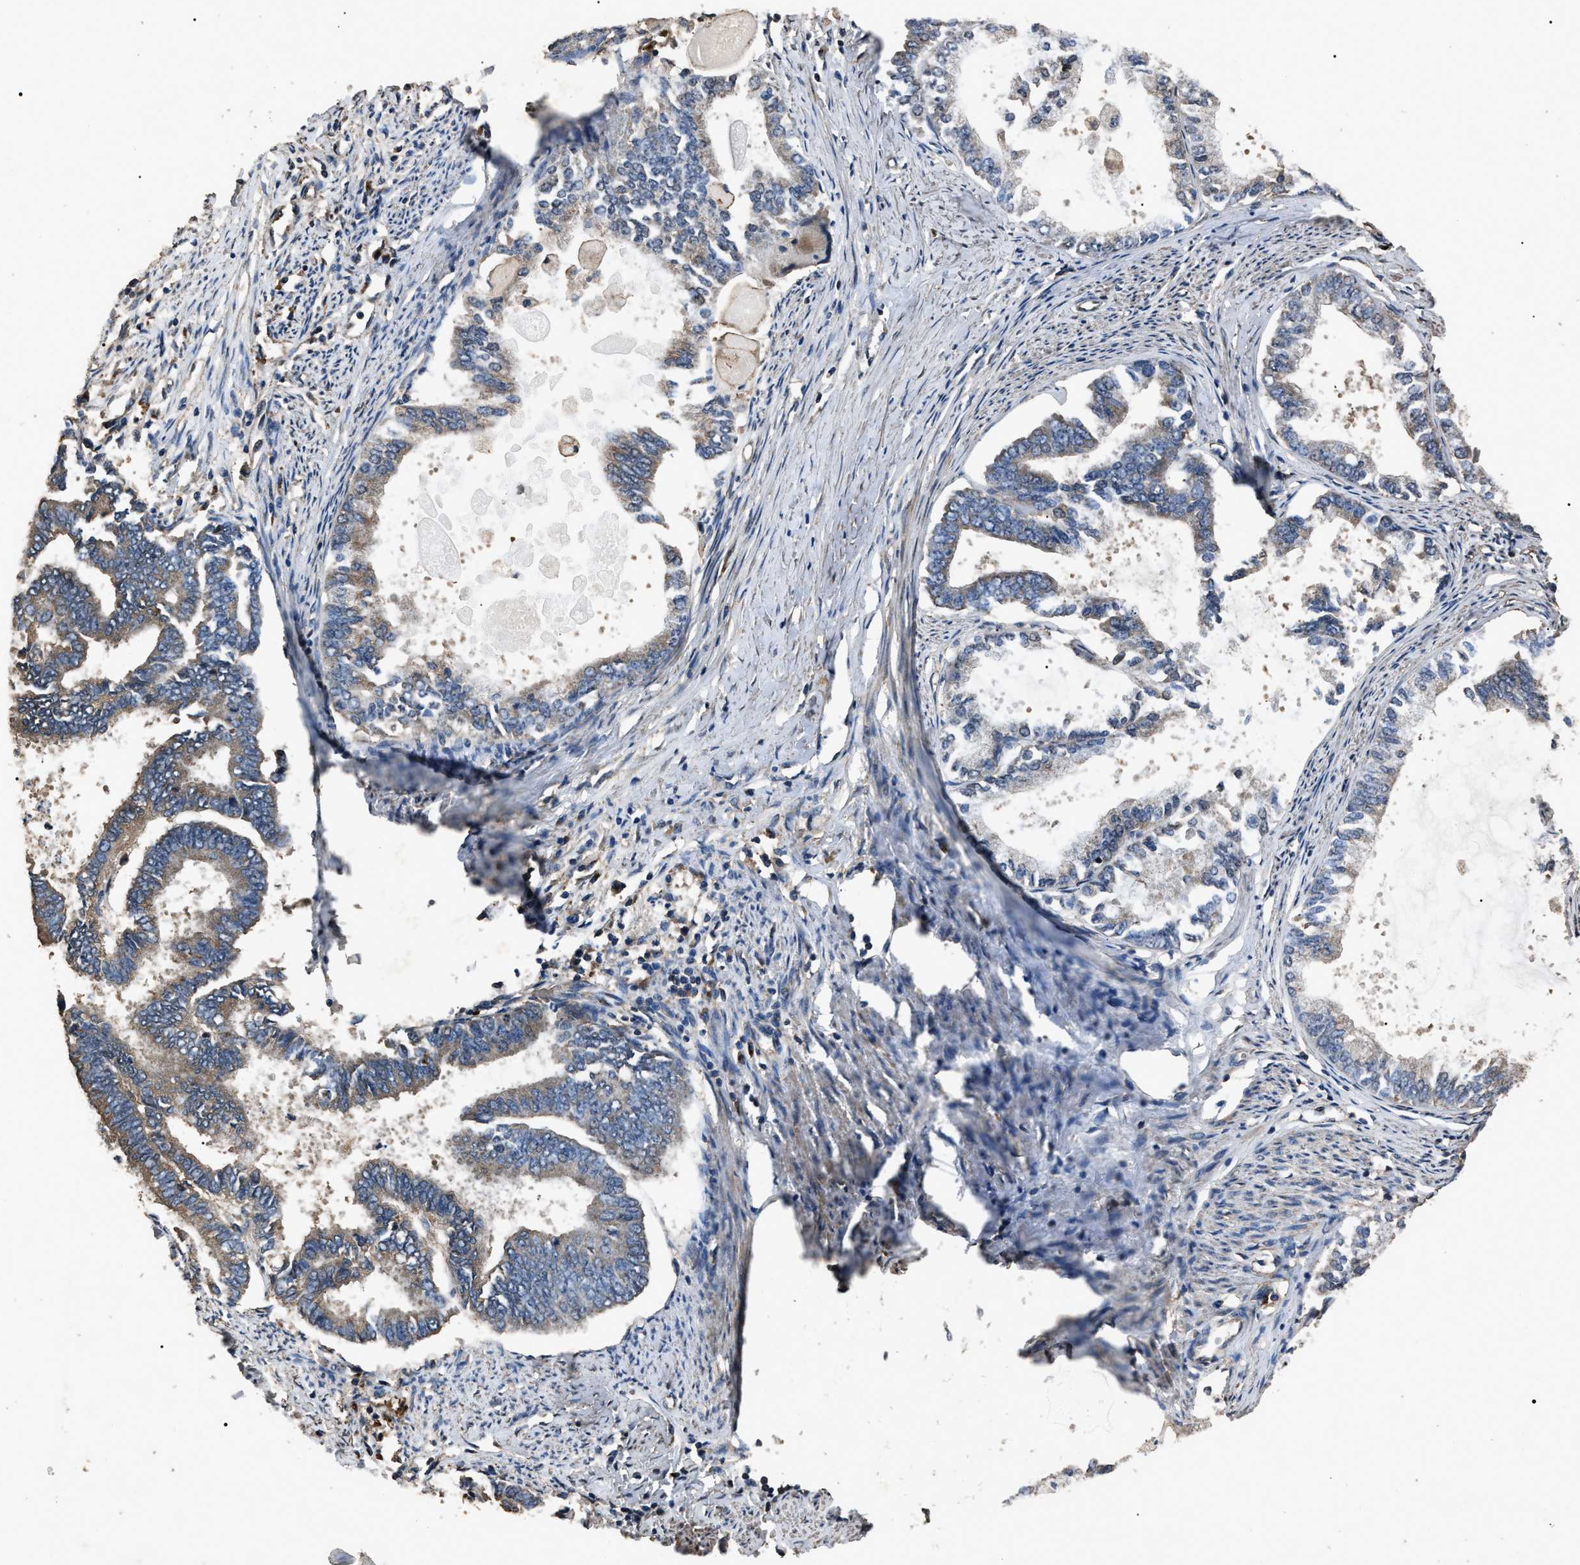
{"staining": {"intensity": "weak", "quantity": "<25%", "location": "cytoplasmic/membranous"}, "tissue": "endometrial cancer", "cell_type": "Tumor cells", "image_type": "cancer", "snomed": [{"axis": "morphology", "description": "Adenocarcinoma, NOS"}, {"axis": "topography", "description": "Endometrium"}], "caption": "Endometrial adenocarcinoma was stained to show a protein in brown. There is no significant positivity in tumor cells. The staining was performed using DAB to visualize the protein expression in brown, while the nuclei were stained in blue with hematoxylin (Magnification: 20x).", "gene": "RNF216", "patient": {"sex": "female", "age": 86}}